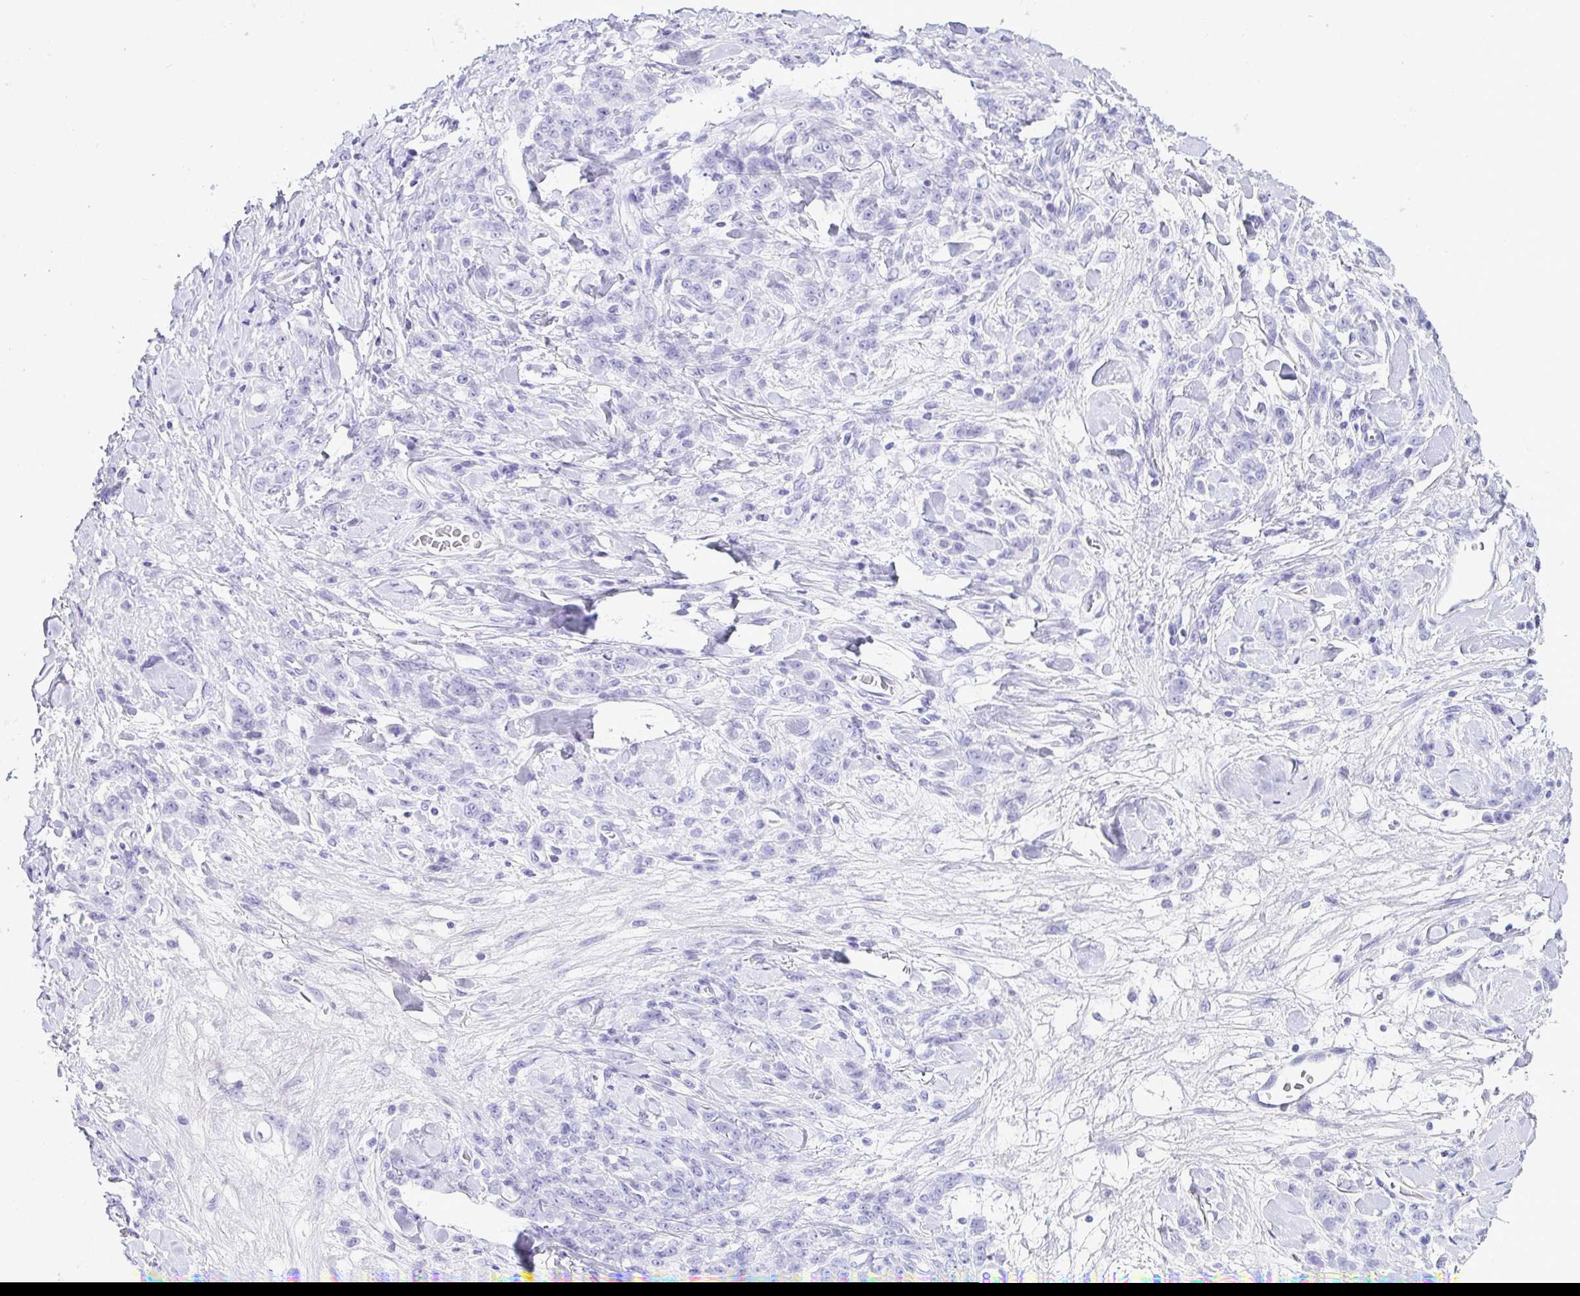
{"staining": {"intensity": "negative", "quantity": "none", "location": "none"}, "tissue": "stomach cancer", "cell_type": "Tumor cells", "image_type": "cancer", "snomed": [{"axis": "morphology", "description": "Normal tissue, NOS"}, {"axis": "morphology", "description": "Adenocarcinoma, NOS"}, {"axis": "topography", "description": "Stomach"}], "caption": "Immunohistochemistry (IHC) of human stomach cancer demonstrates no staining in tumor cells. The staining is performed using DAB brown chromogen with nuclei counter-stained in using hematoxylin.", "gene": "SERPINB3", "patient": {"sex": "male", "age": 82}}